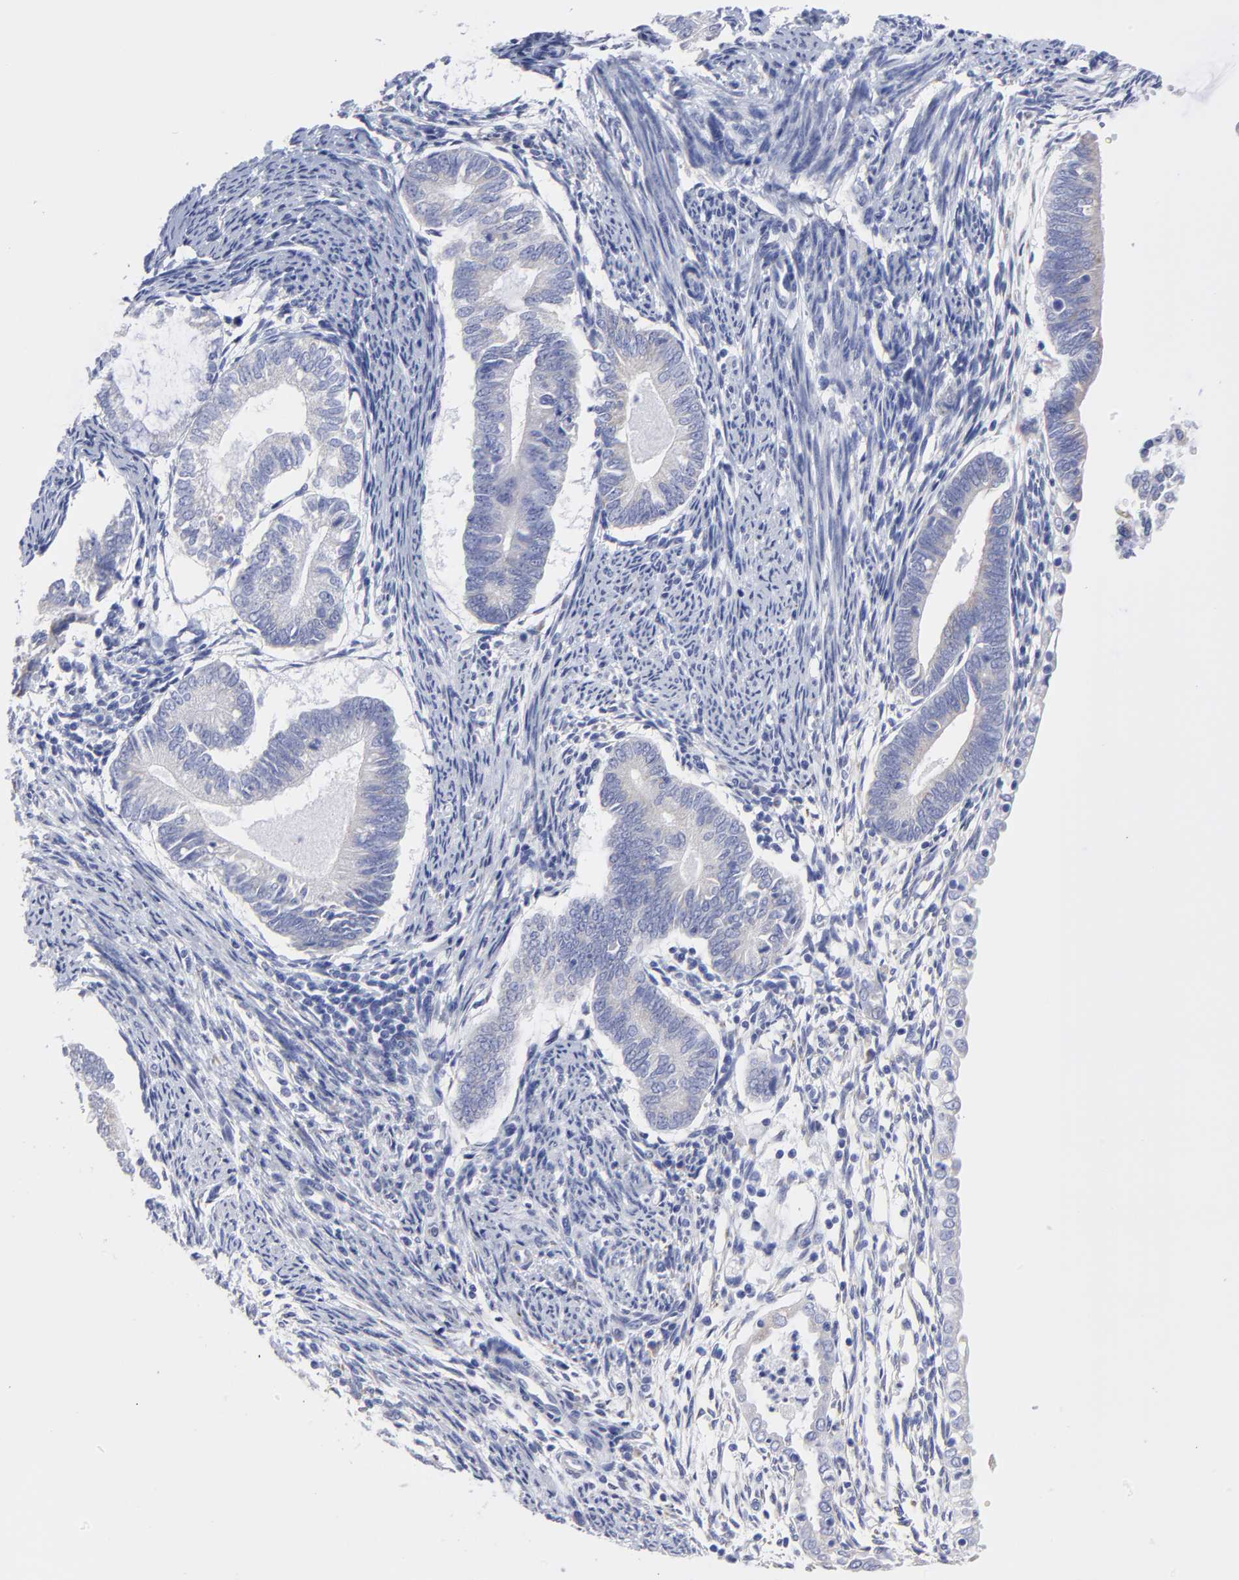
{"staining": {"intensity": "negative", "quantity": "none", "location": "none"}, "tissue": "endometrial cancer", "cell_type": "Tumor cells", "image_type": "cancer", "snomed": [{"axis": "morphology", "description": "Adenocarcinoma, NOS"}, {"axis": "topography", "description": "Endometrium"}], "caption": "This is an immunohistochemistry photomicrograph of endometrial cancer (adenocarcinoma). There is no expression in tumor cells.", "gene": "DUSP9", "patient": {"sex": "female", "age": 63}}